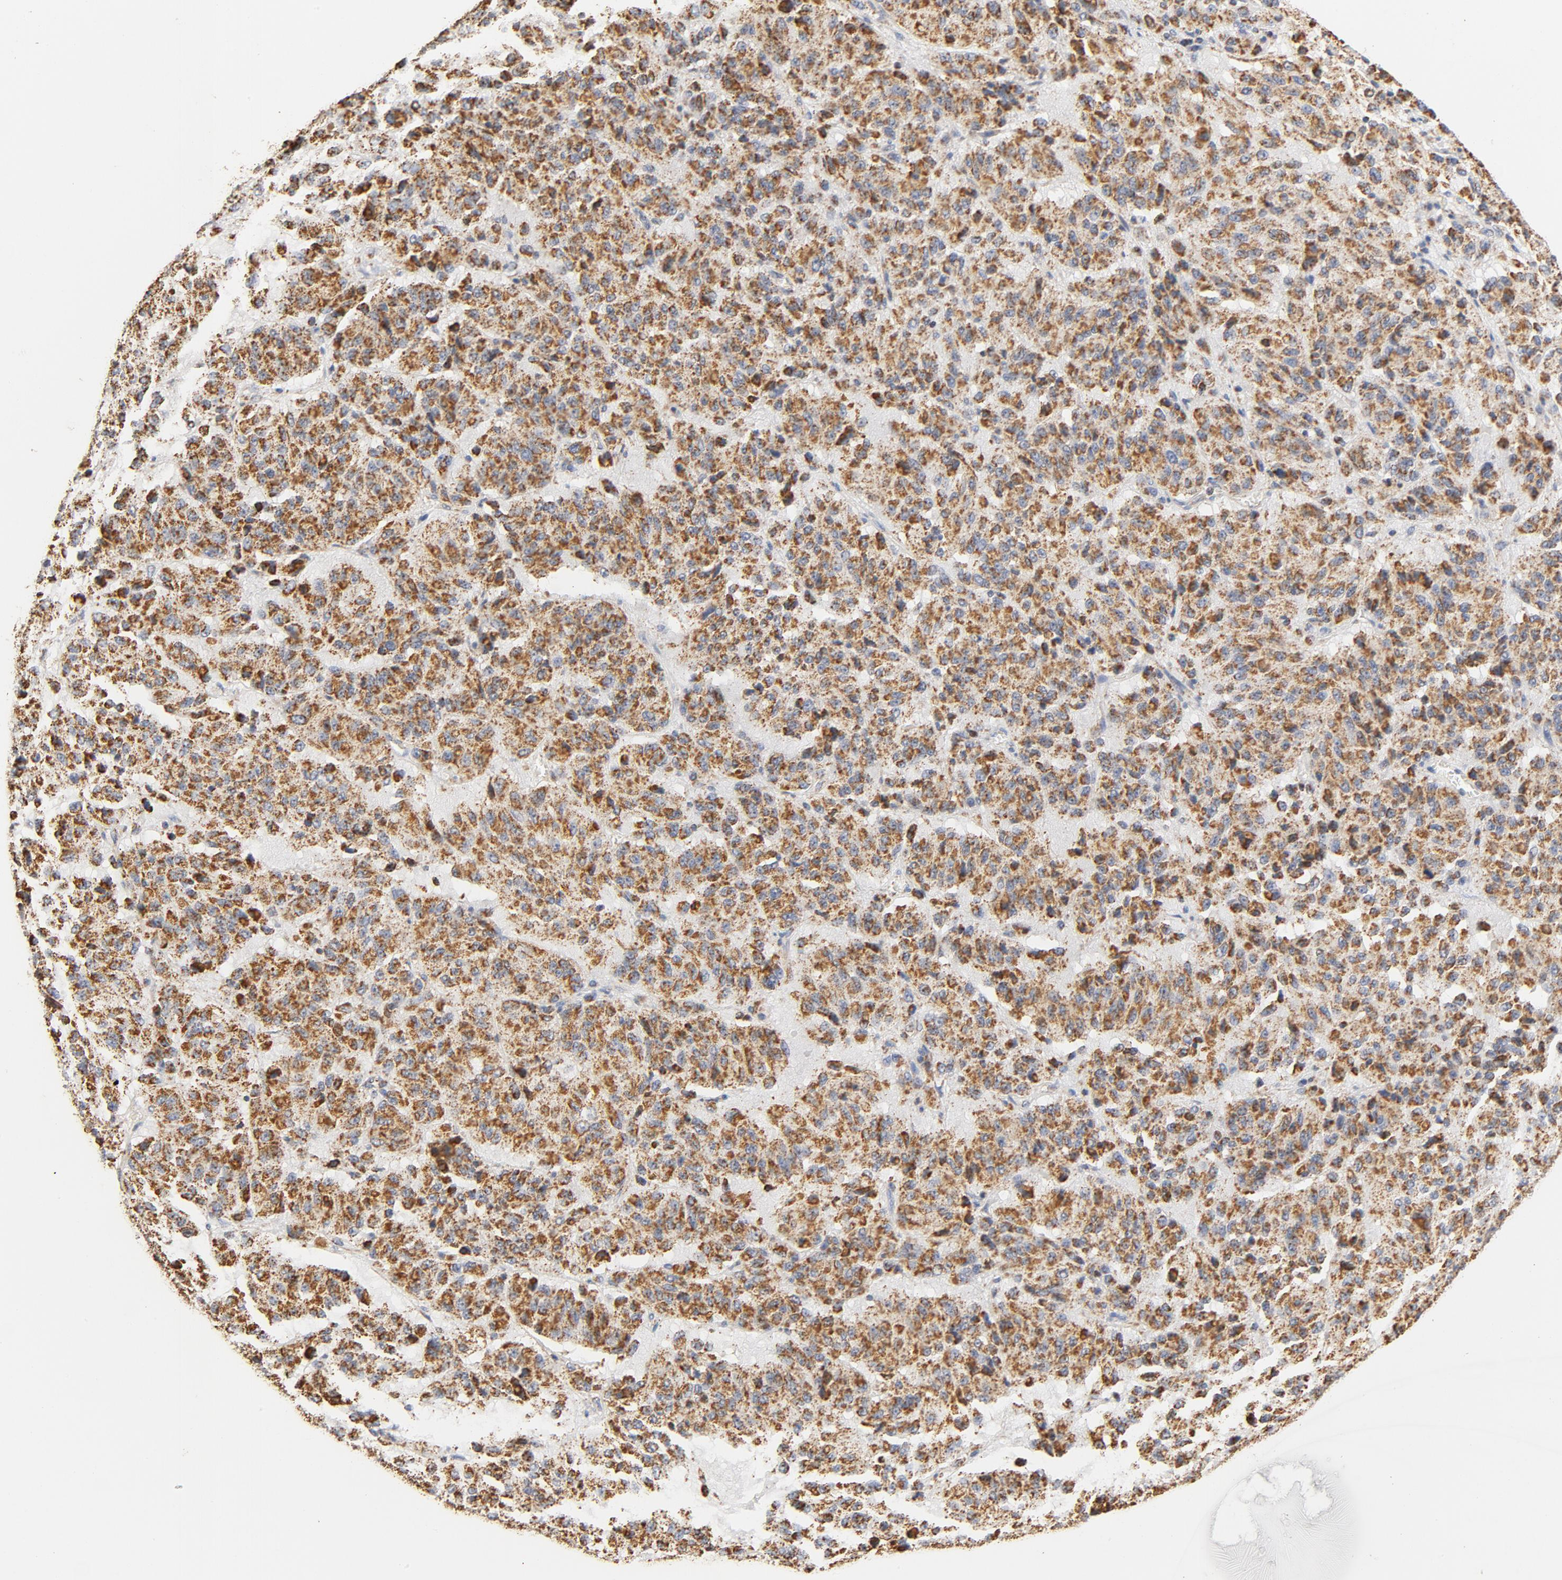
{"staining": {"intensity": "moderate", "quantity": ">75%", "location": "cytoplasmic/membranous"}, "tissue": "melanoma", "cell_type": "Tumor cells", "image_type": "cancer", "snomed": [{"axis": "morphology", "description": "Malignant melanoma, Metastatic site"}, {"axis": "topography", "description": "Lung"}], "caption": "The micrograph shows staining of melanoma, revealing moderate cytoplasmic/membranous protein expression (brown color) within tumor cells.", "gene": "COX4I1", "patient": {"sex": "male", "age": 64}}